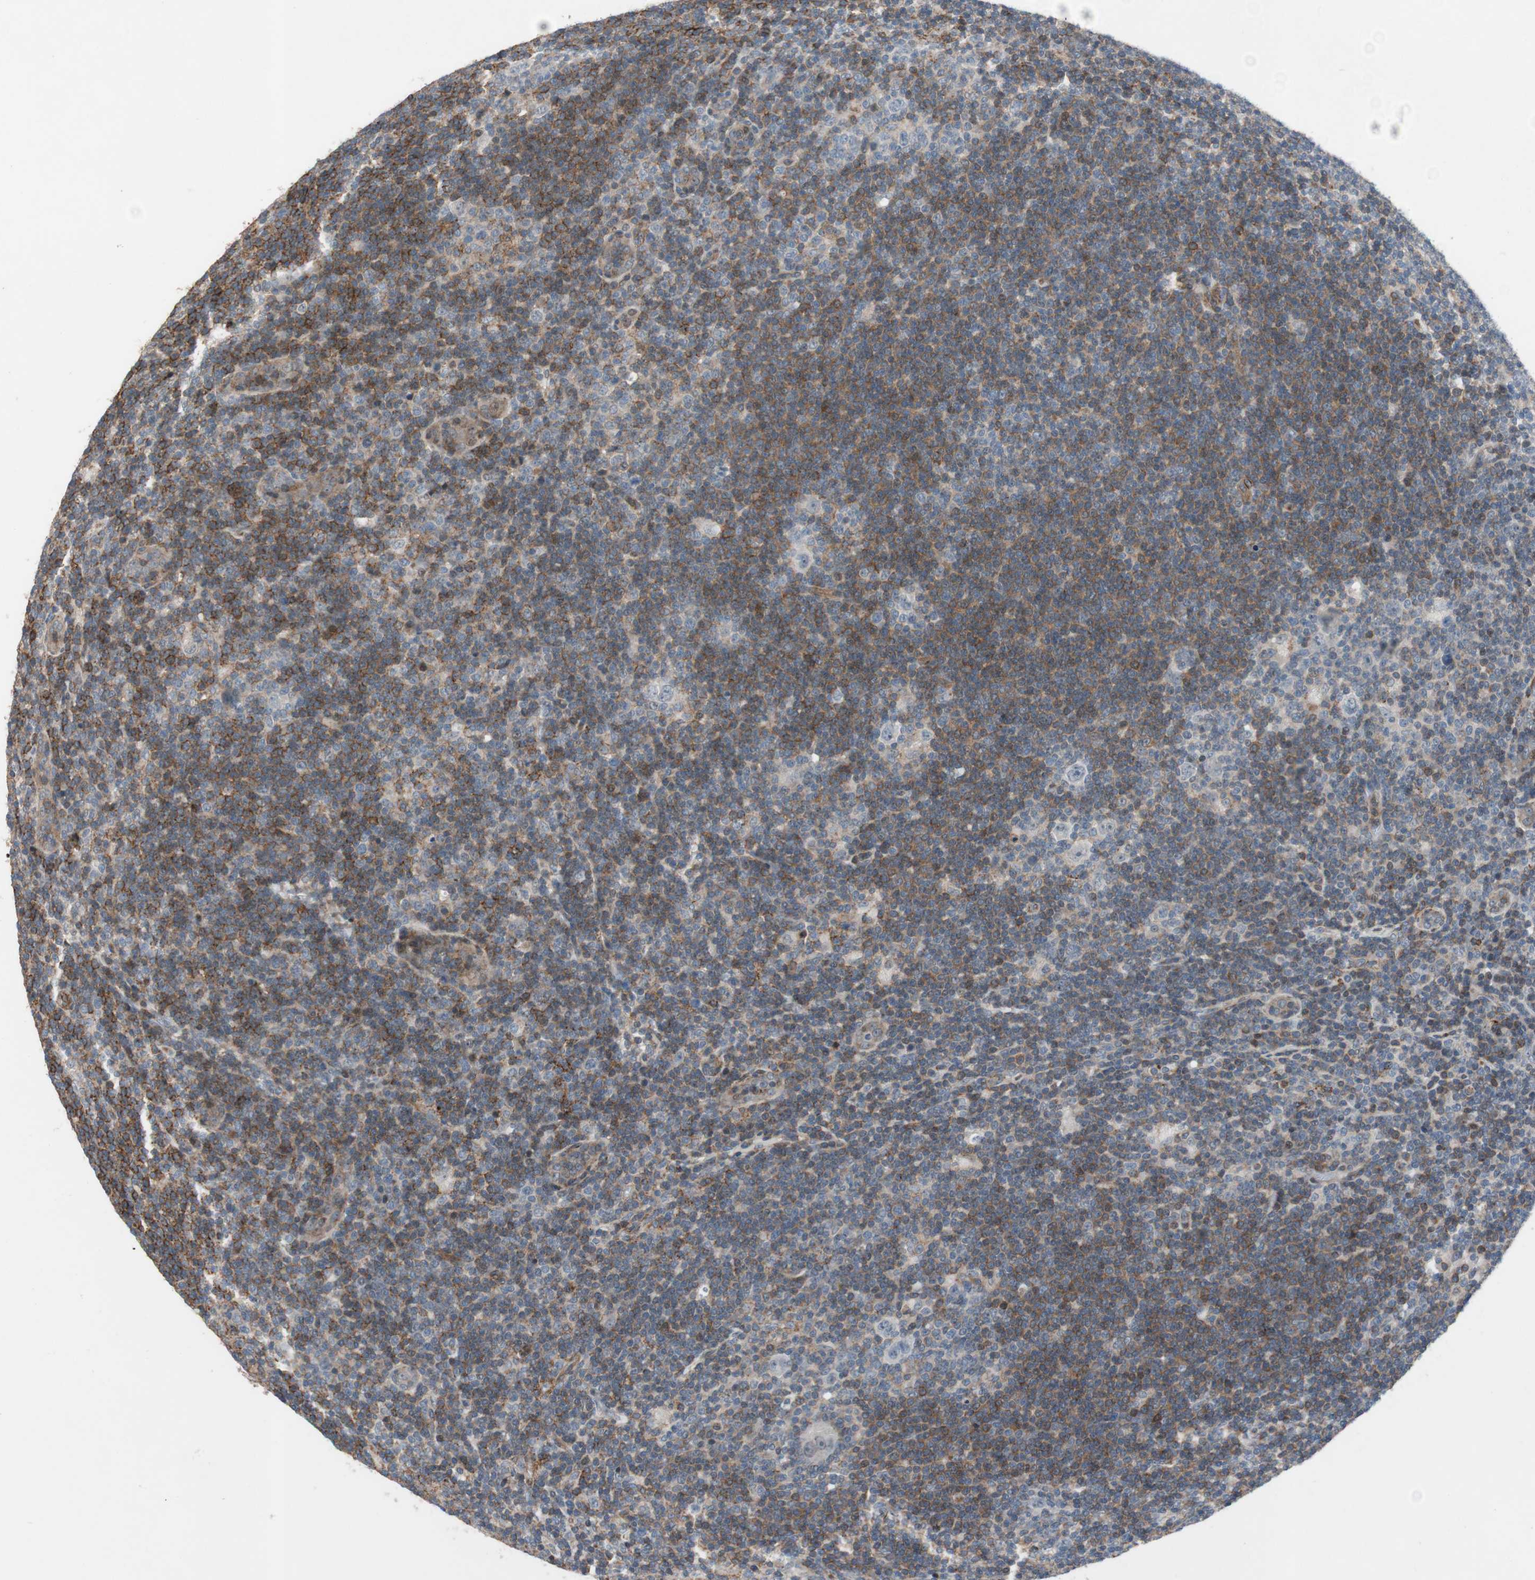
{"staining": {"intensity": "negative", "quantity": "none", "location": "none"}, "tissue": "lymphoma", "cell_type": "Tumor cells", "image_type": "cancer", "snomed": [{"axis": "morphology", "description": "Hodgkin's disease, NOS"}, {"axis": "topography", "description": "Lymph node"}], "caption": "Lymphoma was stained to show a protein in brown. There is no significant positivity in tumor cells. Brightfield microscopy of immunohistochemistry stained with DAB (brown) and hematoxylin (blue), captured at high magnification.", "gene": "GRHL1", "patient": {"sex": "female", "age": 57}}